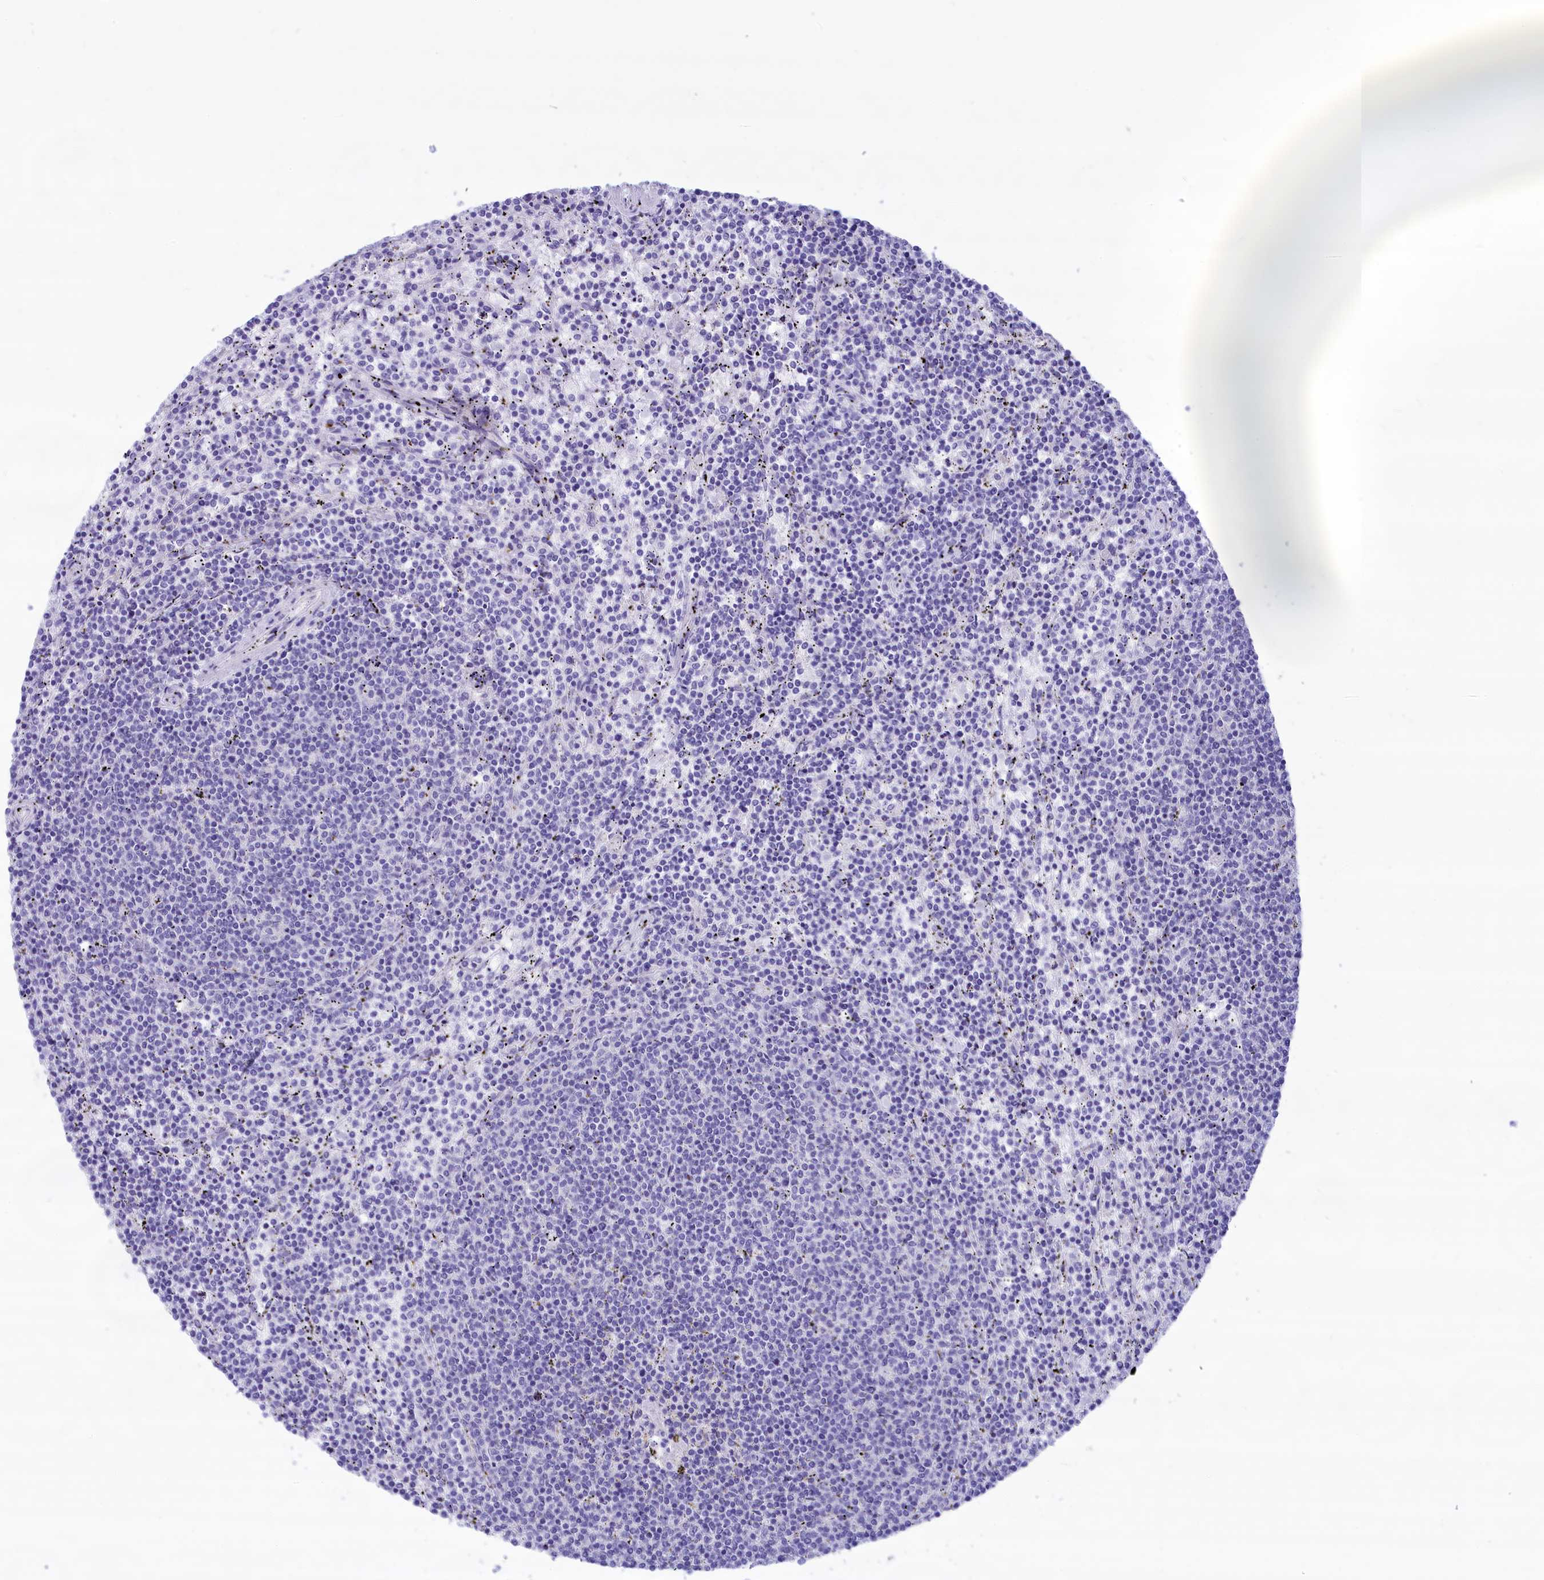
{"staining": {"intensity": "negative", "quantity": "none", "location": "none"}, "tissue": "lymphoma", "cell_type": "Tumor cells", "image_type": "cancer", "snomed": [{"axis": "morphology", "description": "Malignant lymphoma, non-Hodgkin's type, Low grade"}, {"axis": "topography", "description": "Spleen"}], "caption": "Immunohistochemical staining of lymphoma displays no significant positivity in tumor cells.", "gene": "GLYATL1", "patient": {"sex": "female", "age": 50}}